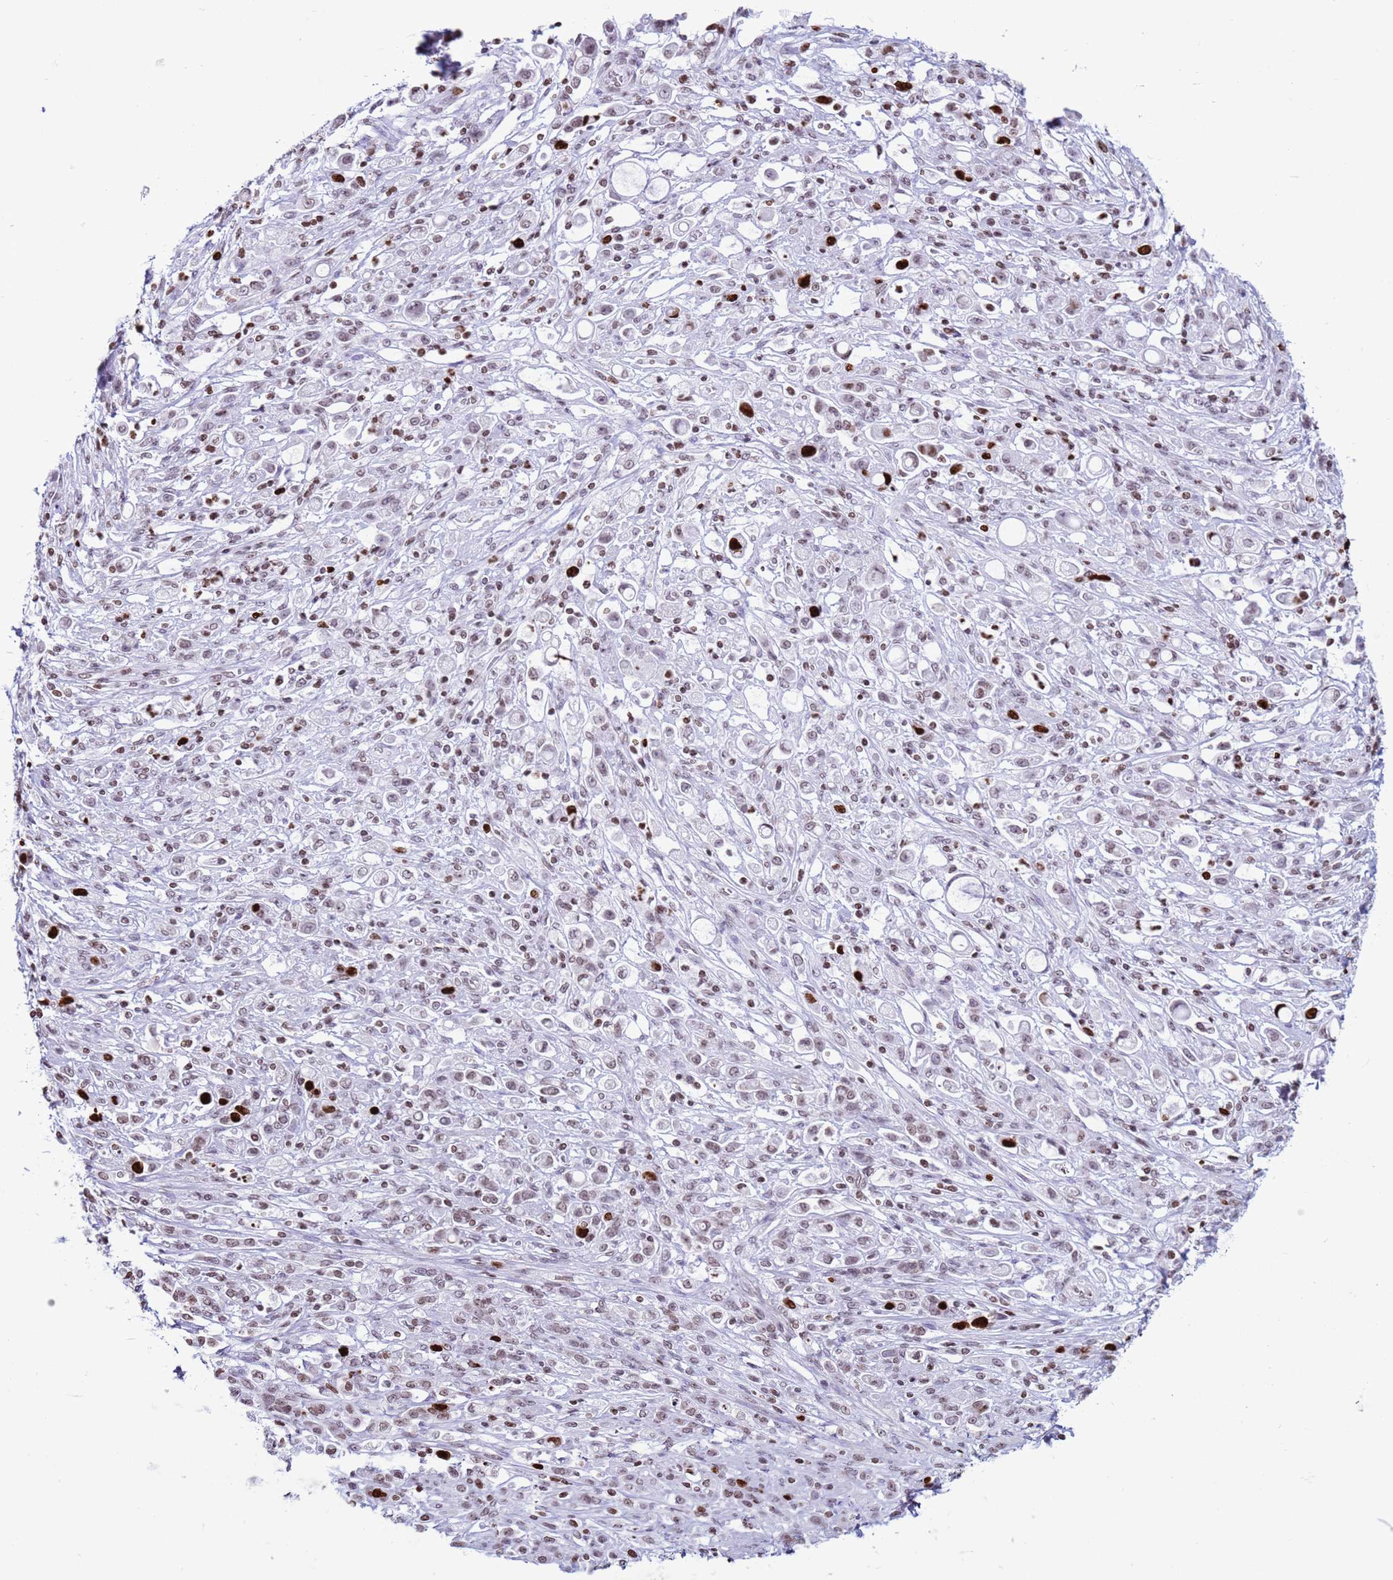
{"staining": {"intensity": "strong", "quantity": "<25%", "location": "nuclear"}, "tissue": "stomach cancer", "cell_type": "Tumor cells", "image_type": "cancer", "snomed": [{"axis": "morphology", "description": "Adenocarcinoma, NOS"}, {"axis": "topography", "description": "Stomach"}], "caption": "Stomach adenocarcinoma stained with DAB immunohistochemistry (IHC) displays medium levels of strong nuclear positivity in approximately <25% of tumor cells.", "gene": "H4C8", "patient": {"sex": "female", "age": 60}}